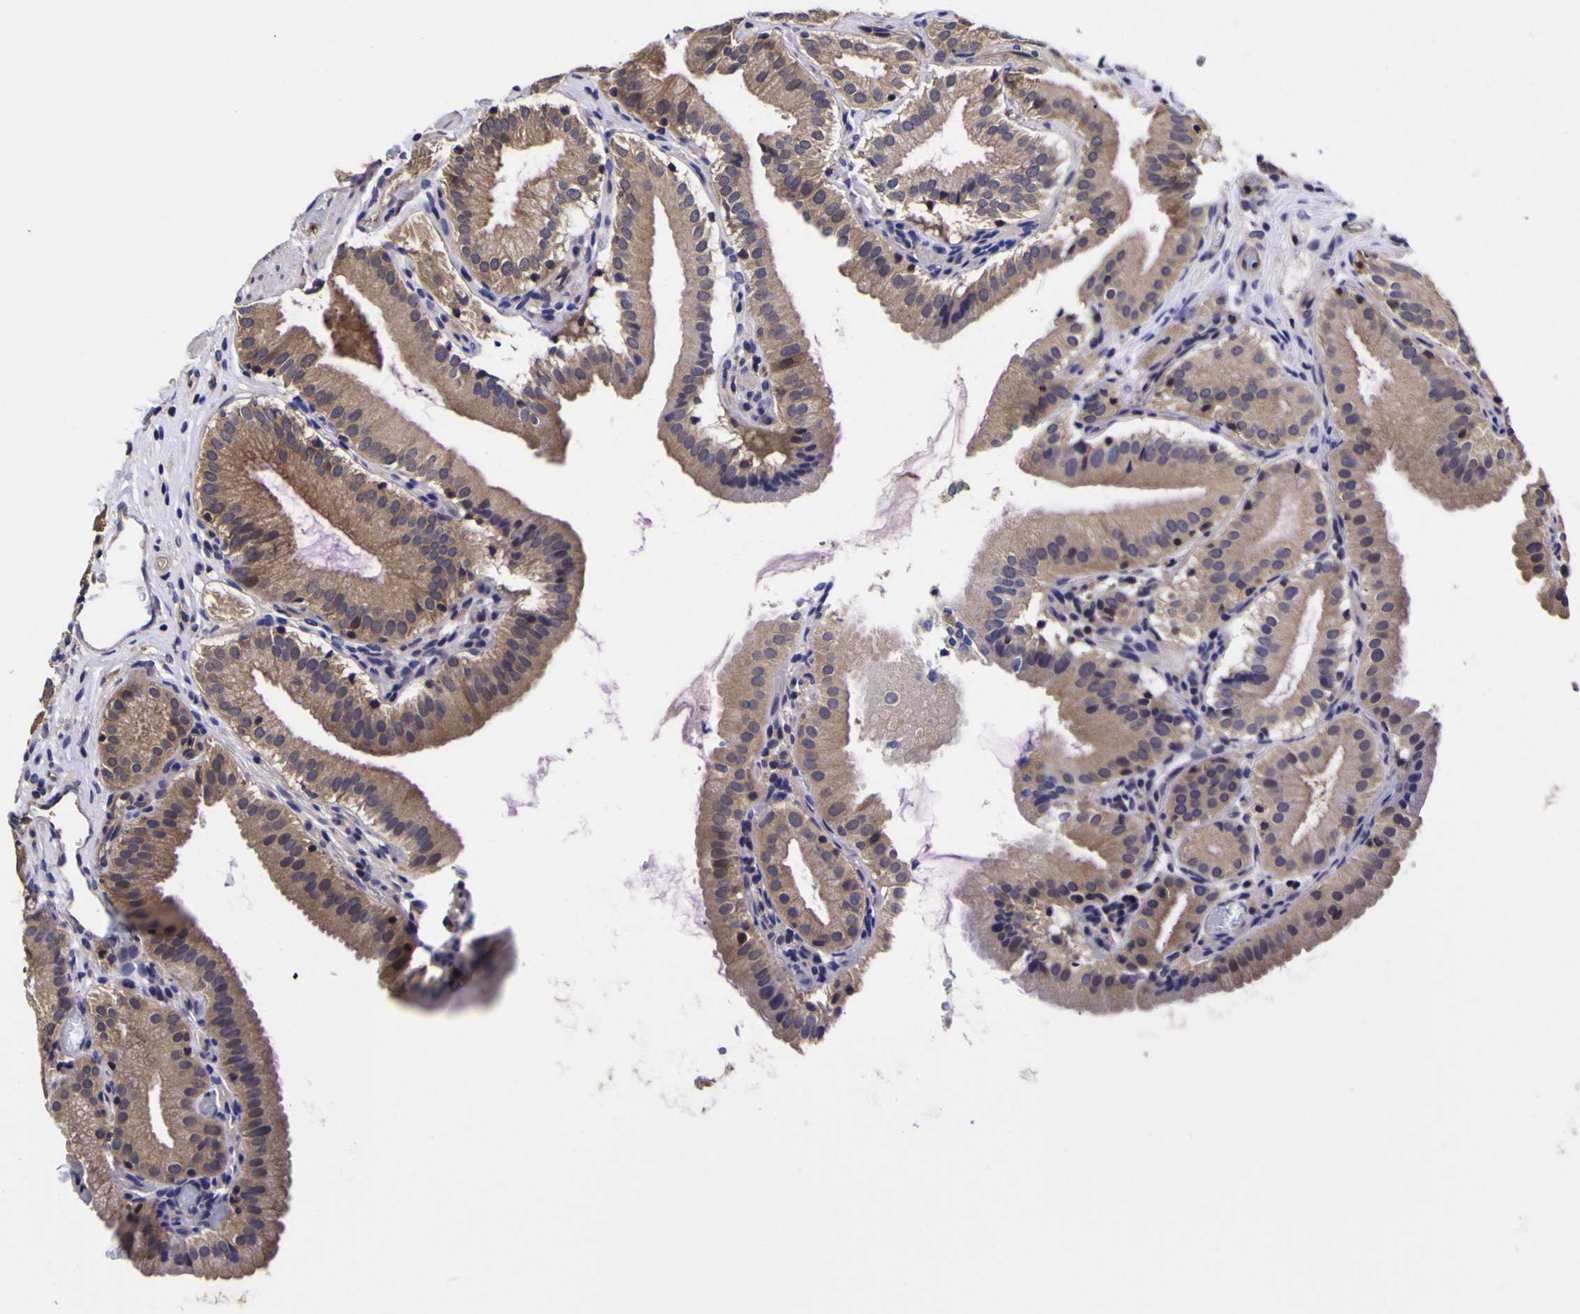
{"staining": {"intensity": "moderate", "quantity": ">75%", "location": "cytoplasmic/membranous"}, "tissue": "gallbladder", "cell_type": "Glandular cells", "image_type": "normal", "snomed": [{"axis": "morphology", "description": "Normal tissue, NOS"}, {"axis": "topography", "description": "Gallbladder"}], "caption": "Immunohistochemical staining of benign human gallbladder reveals moderate cytoplasmic/membranous protein staining in about >75% of glandular cells. (brown staining indicates protein expression, while blue staining denotes nuclei).", "gene": "MAPK14", "patient": {"sex": "male", "age": 54}}